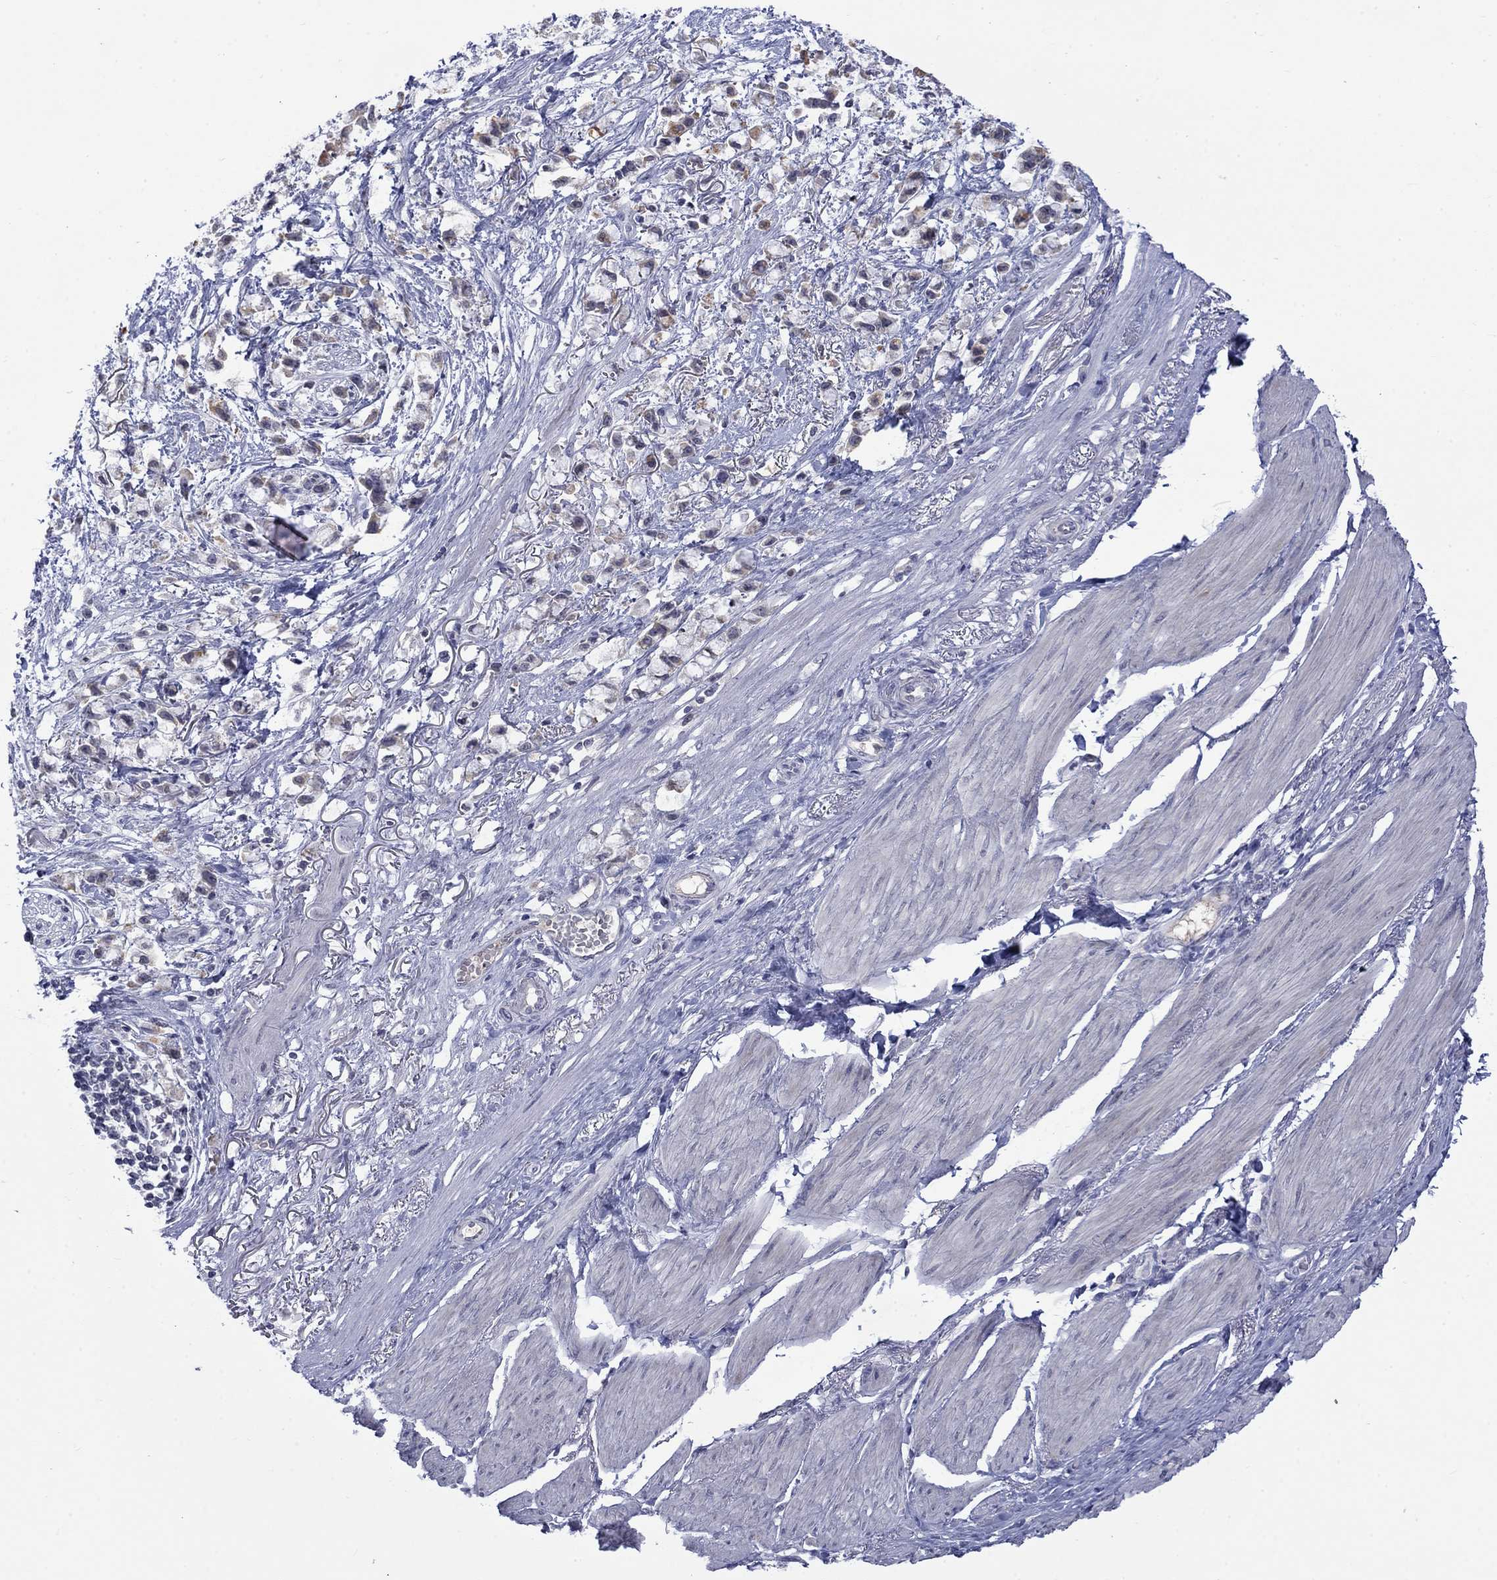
{"staining": {"intensity": "weak", "quantity": "25%-75%", "location": "cytoplasmic/membranous"}, "tissue": "stomach cancer", "cell_type": "Tumor cells", "image_type": "cancer", "snomed": [{"axis": "morphology", "description": "Adenocarcinoma, NOS"}, {"axis": "topography", "description": "Stomach"}], "caption": "Adenocarcinoma (stomach) stained with immunohistochemistry (IHC) shows weak cytoplasmic/membranous positivity in approximately 25%-75% of tumor cells. (DAB (3,3'-diaminobenzidine) IHC with brightfield microscopy, high magnification).", "gene": "NSMF", "patient": {"sex": "female", "age": 81}}